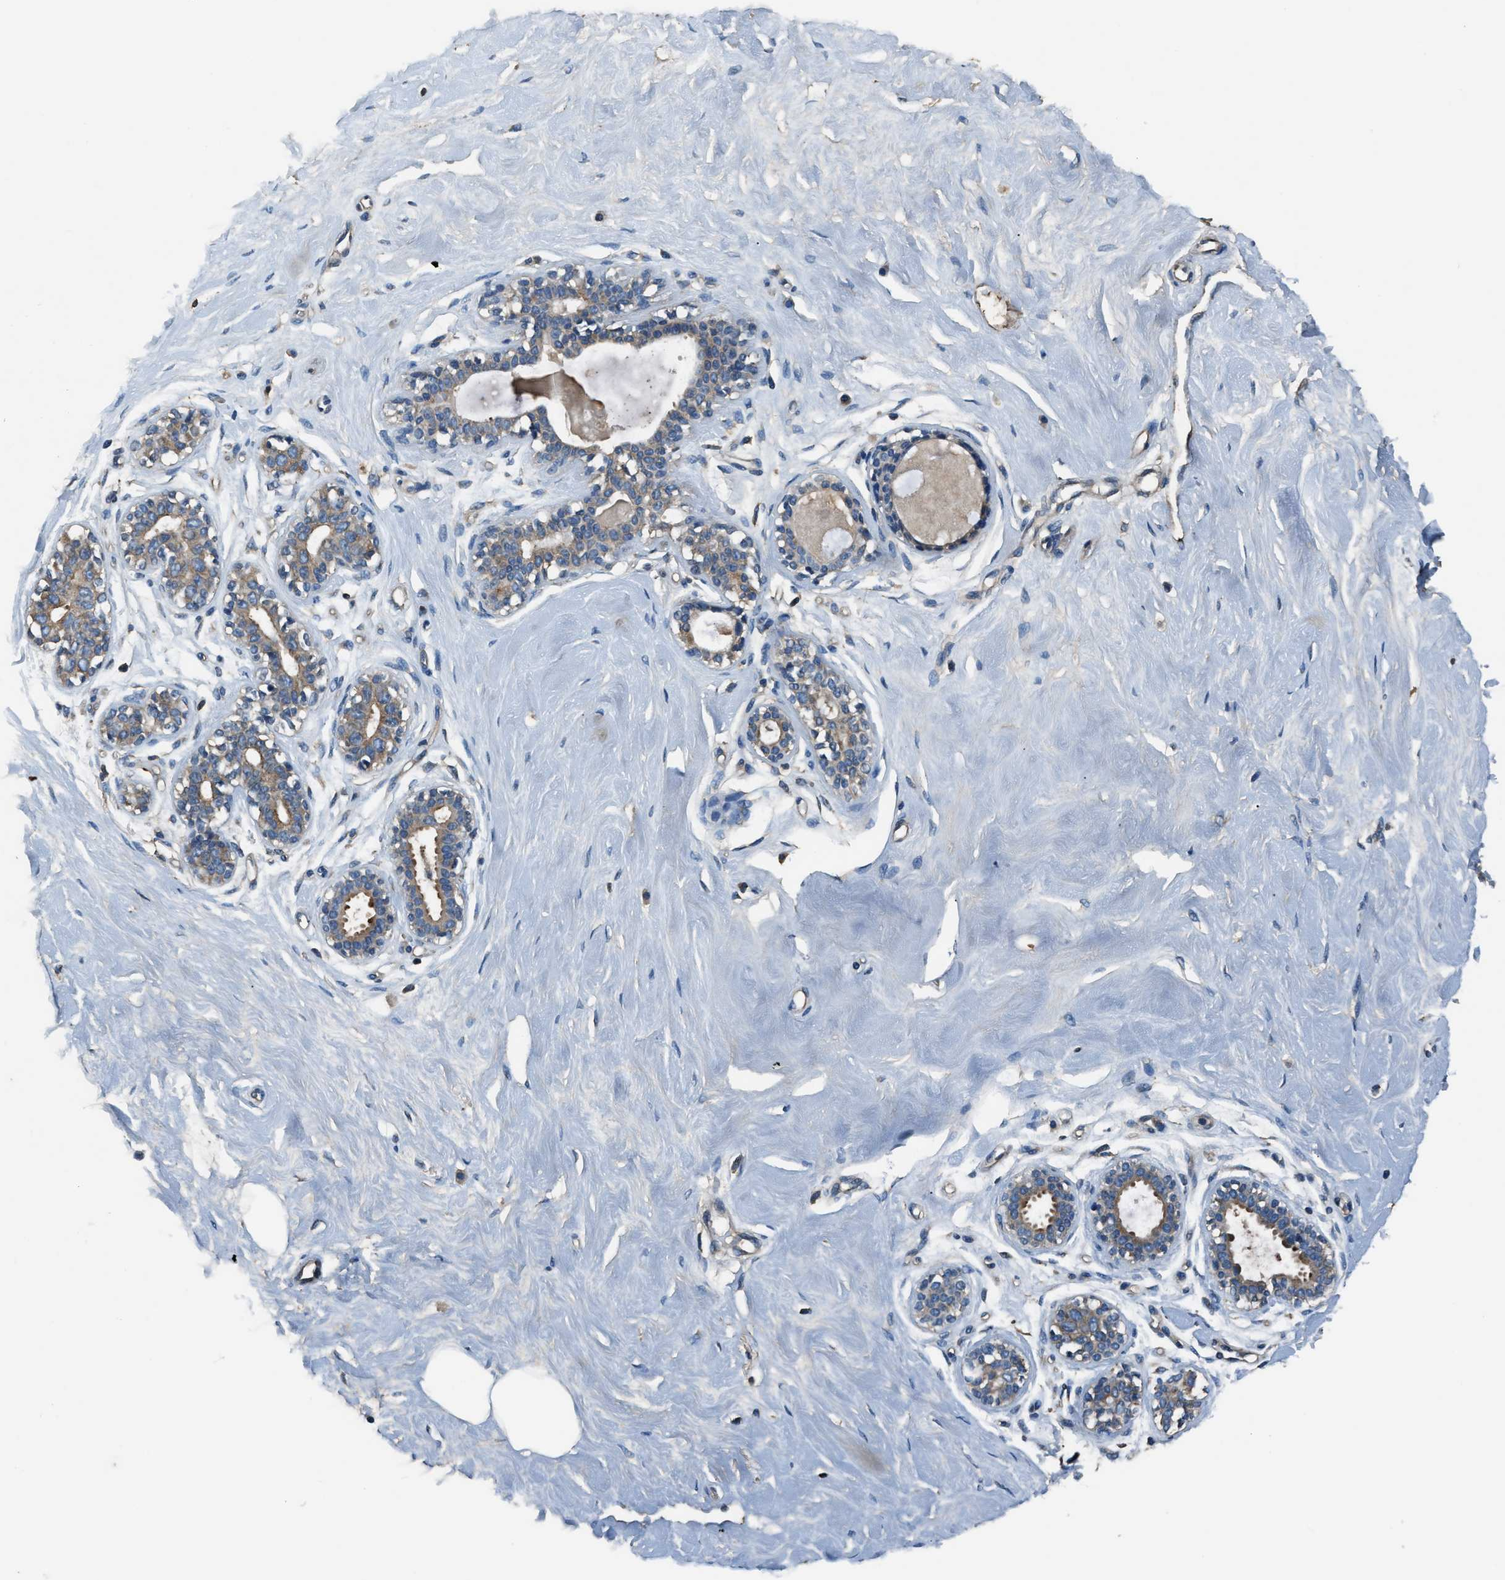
{"staining": {"intensity": "weak", "quantity": ">75%", "location": "cytoplasmic/membranous"}, "tissue": "breast", "cell_type": "Adipocytes", "image_type": "normal", "snomed": [{"axis": "morphology", "description": "Normal tissue, NOS"}, {"axis": "topography", "description": "Breast"}], "caption": "Protein expression analysis of unremarkable breast demonstrates weak cytoplasmic/membranous positivity in approximately >75% of adipocytes. The staining was performed using DAB to visualize the protein expression in brown, while the nuclei were stained in blue with hematoxylin (Magnification: 20x).", "gene": "EEA1", "patient": {"sex": "female", "age": 23}}